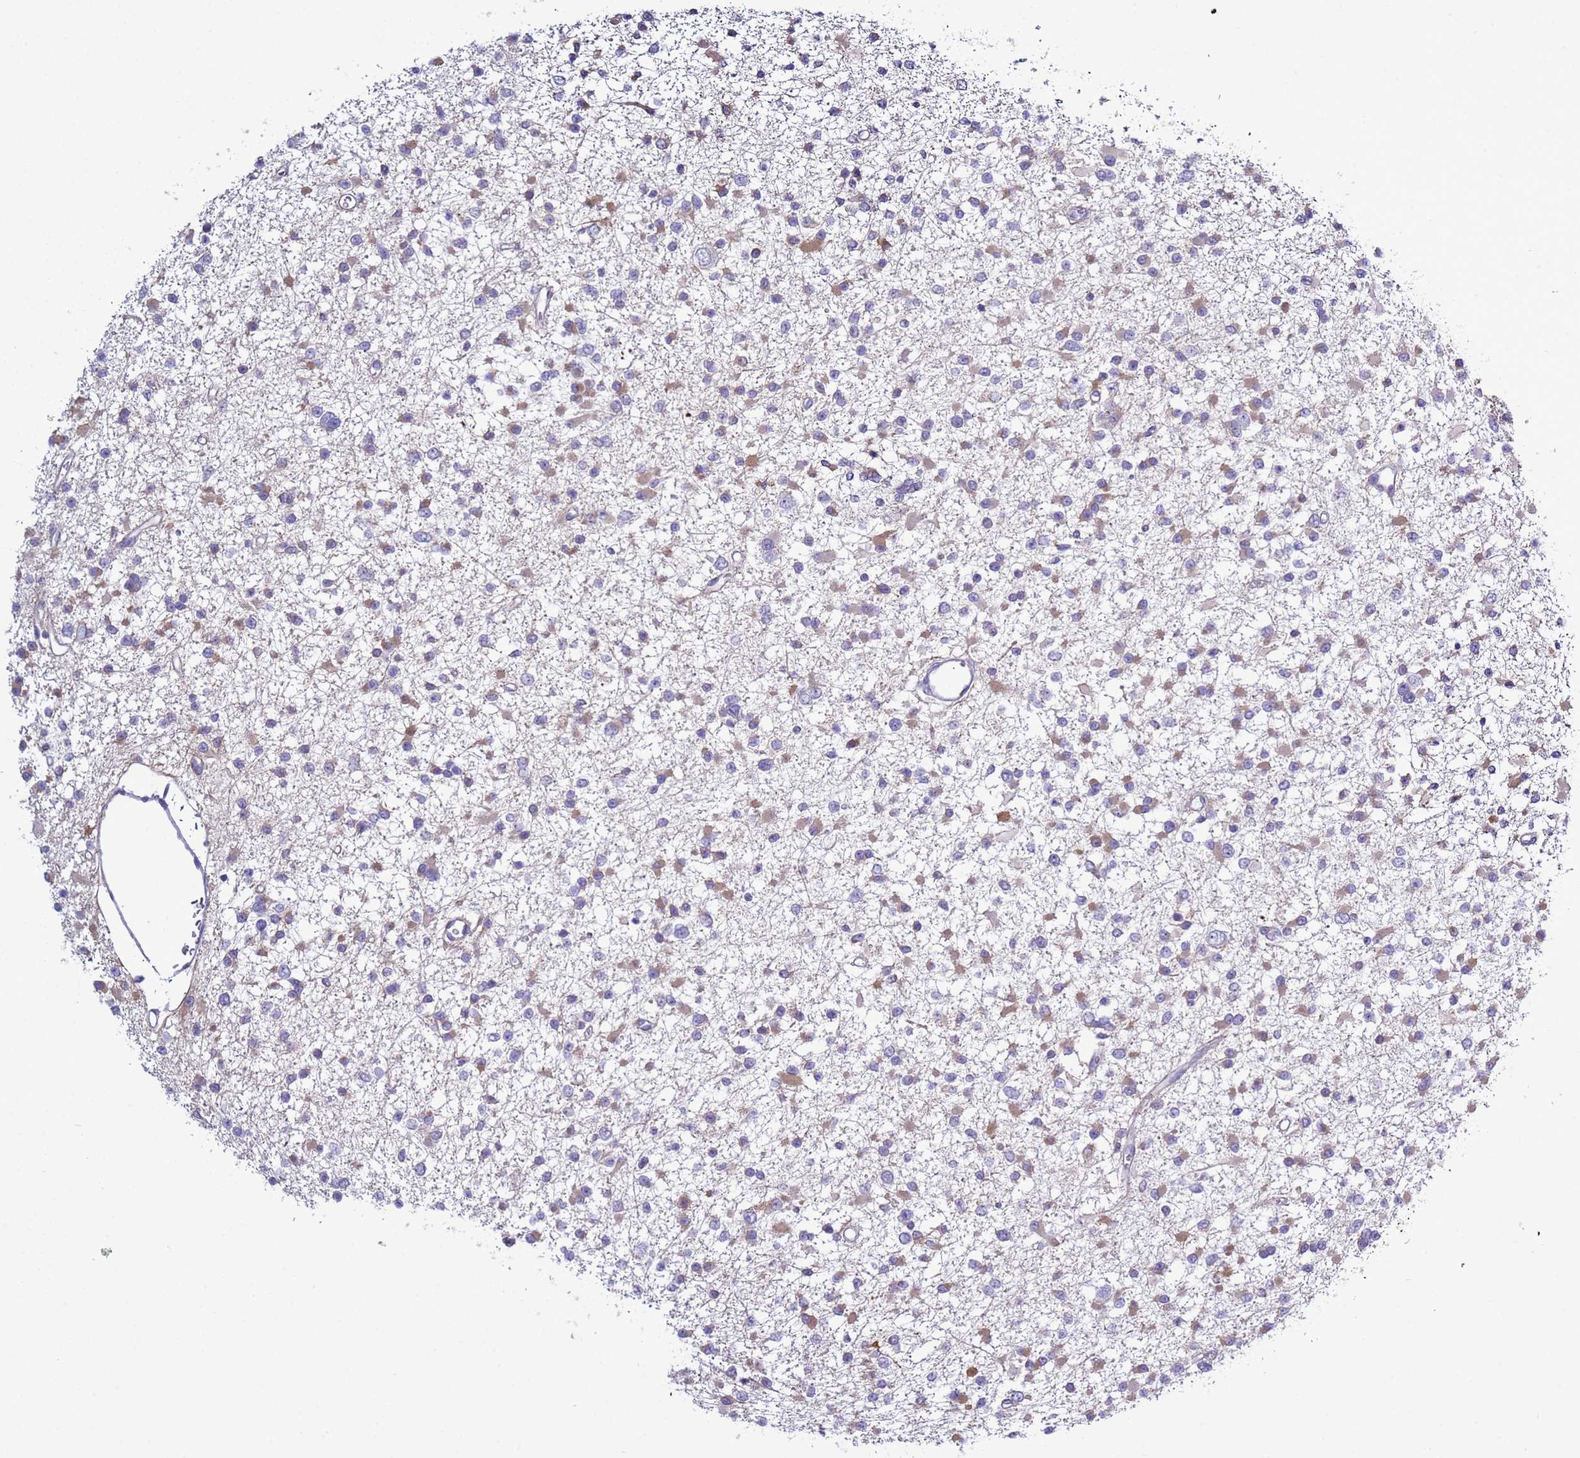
{"staining": {"intensity": "moderate", "quantity": "<25%", "location": "cytoplasmic/membranous"}, "tissue": "glioma", "cell_type": "Tumor cells", "image_type": "cancer", "snomed": [{"axis": "morphology", "description": "Glioma, malignant, Low grade"}, {"axis": "topography", "description": "Brain"}], "caption": "Protein expression by immunohistochemistry (IHC) reveals moderate cytoplasmic/membranous positivity in approximately <25% of tumor cells in glioma.", "gene": "ABHD17B", "patient": {"sex": "female", "age": 22}}